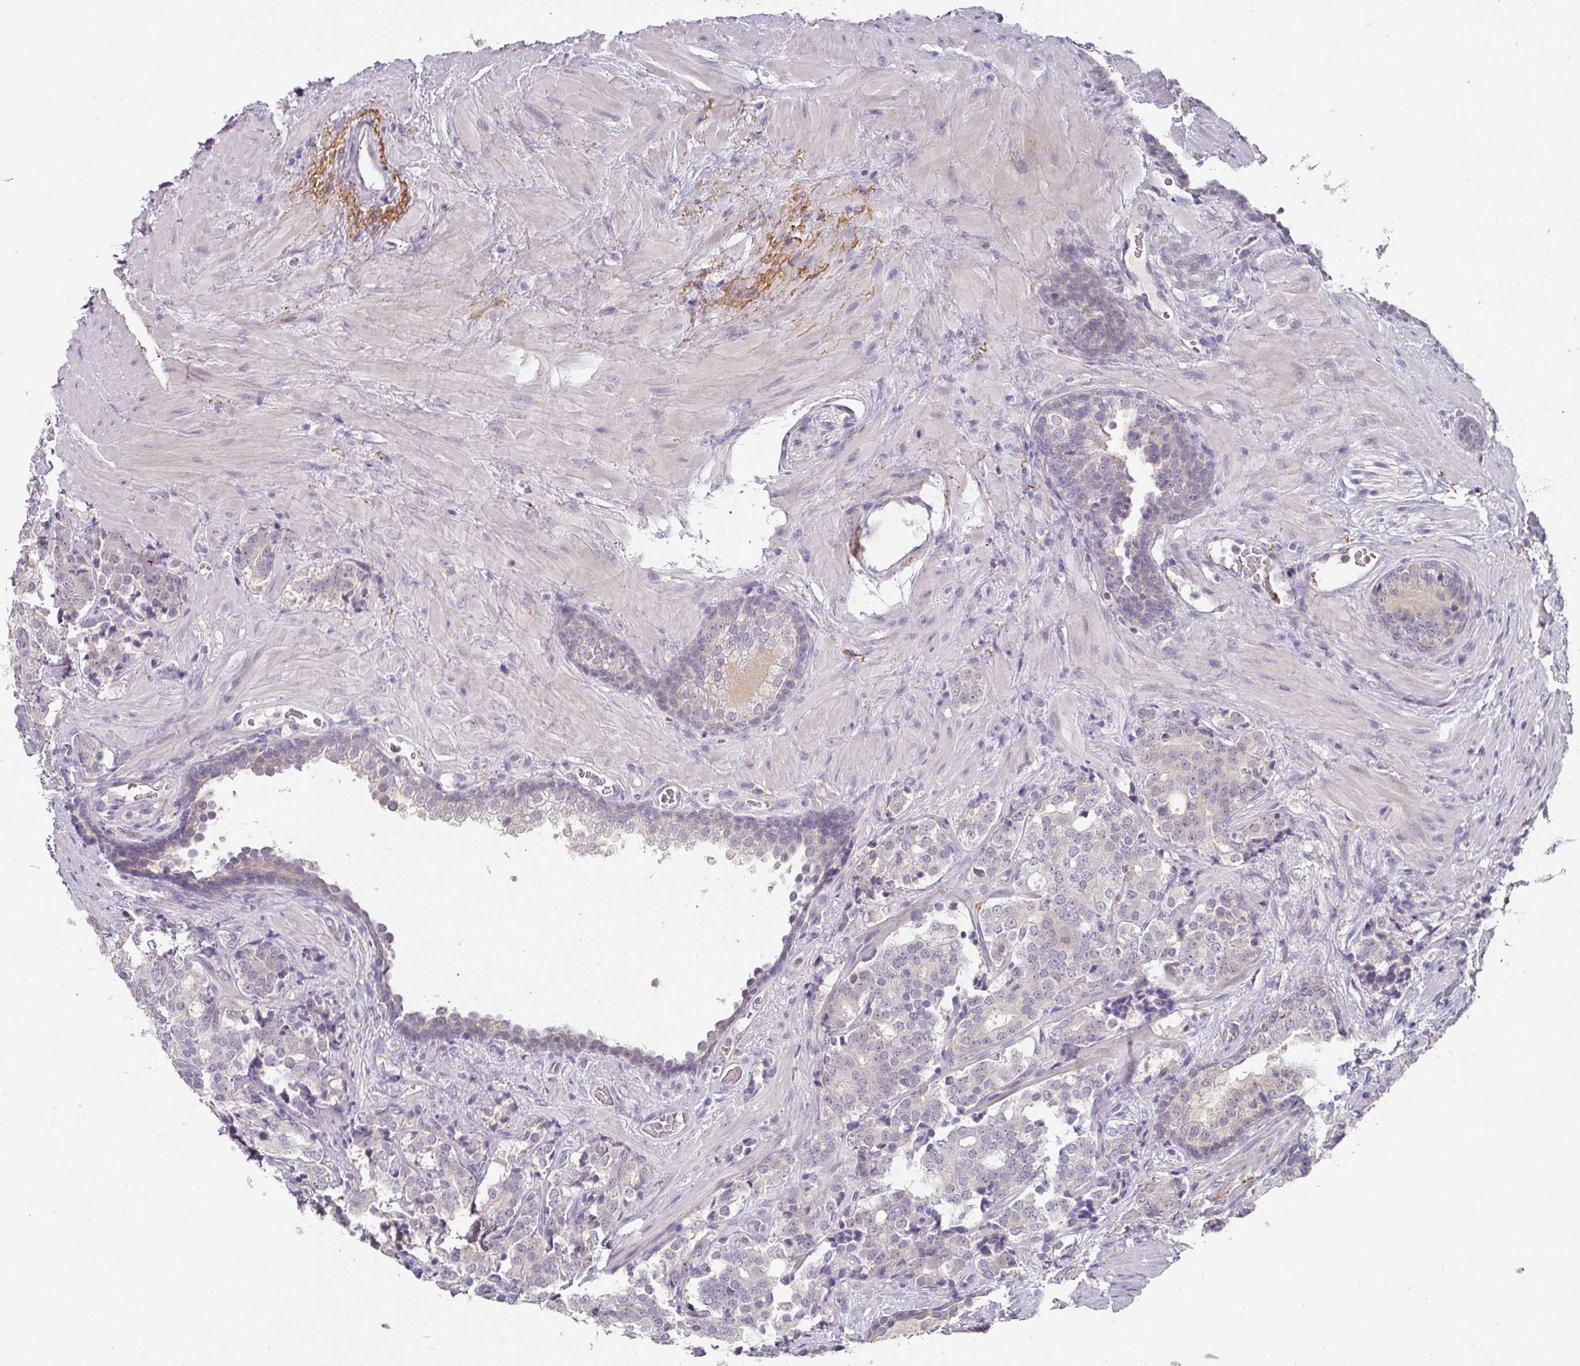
{"staining": {"intensity": "negative", "quantity": "none", "location": "none"}, "tissue": "prostate cancer", "cell_type": "Tumor cells", "image_type": "cancer", "snomed": [{"axis": "morphology", "description": "Adenocarcinoma, High grade"}, {"axis": "topography", "description": "Prostate"}], "caption": "This micrograph is of prostate cancer (high-grade adenocarcinoma) stained with IHC to label a protein in brown with the nuclei are counter-stained blue. There is no expression in tumor cells.", "gene": "FOXN4", "patient": {"sex": "male", "age": 63}}